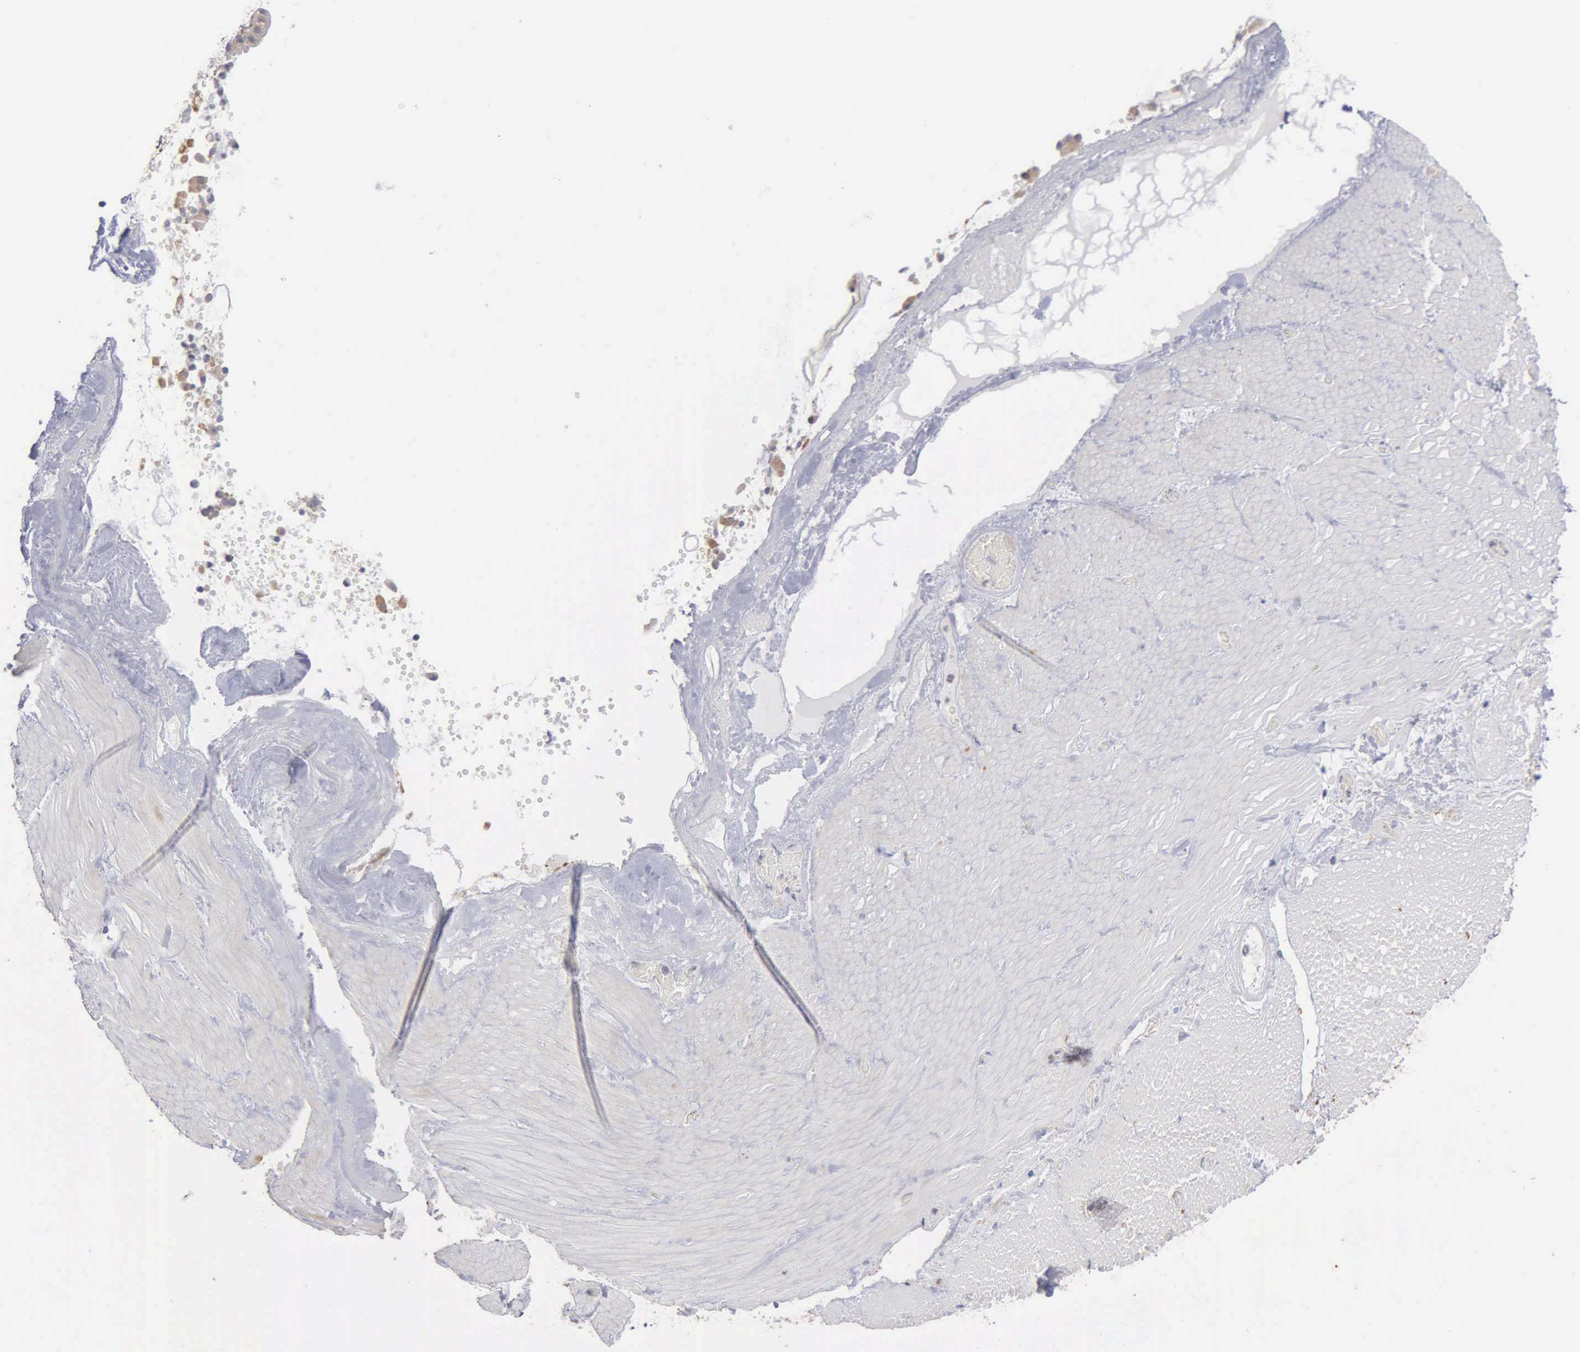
{"staining": {"intensity": "negative", "quantity": "none", "location": "none"}, "tissue": "smooth muscle", "cell_type": "Smooth muscle cells", "image_type": "normal", "snomed": [{"axis": "morphology", "description": "Normal tissue, NOS"}, {"axis": "topography", "description": "Duodenum"}], "caption": "IHC of benign smooth muscle demonstrates no positivity in smooth muscle cells.", "gene": "LIN52", "patient": {"sex": "male", "age": 63}}